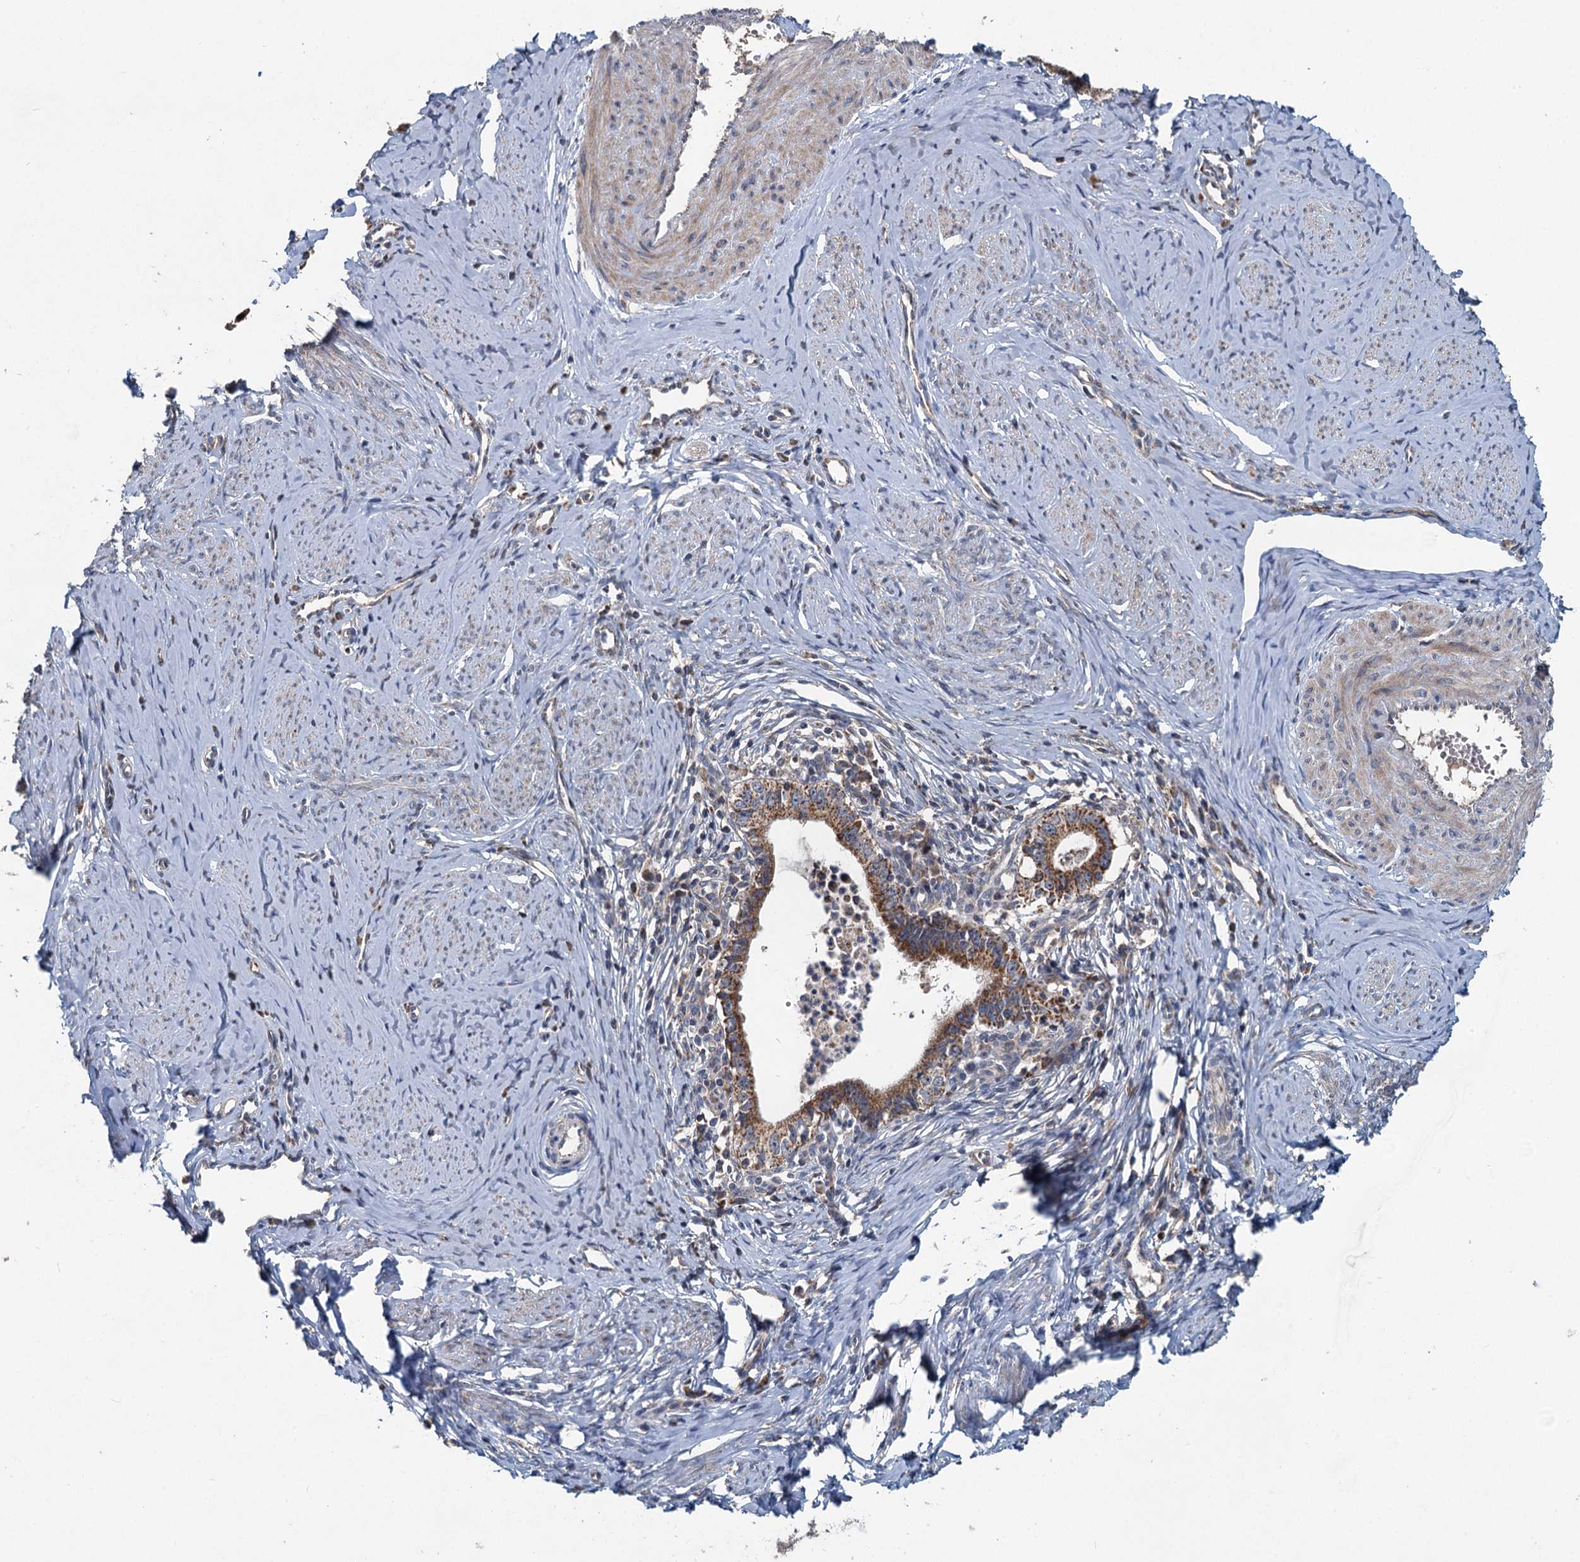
{"staining": {"intensity": "moderate", "quantity": ">75%", "location": "cytoplasmic/membranous"}, "tissue": "cervical cancer", "cell_type": "Tumor cells", "image_type": "cancer", "snomed": [{"axis": "morphology", "description": "Adenocarcinoma, NOS"}, {"axis": "topography", "description": "Cervix"}], "caption": "About >75% of tumor cells in adenocarcinoma (cervical) display moderate cytoplasmic/membranous protein expression as visualized by brown immunohistochemical staining.", "gene": "OTUB1", "patient": {"sex": "female", "age": 36}}